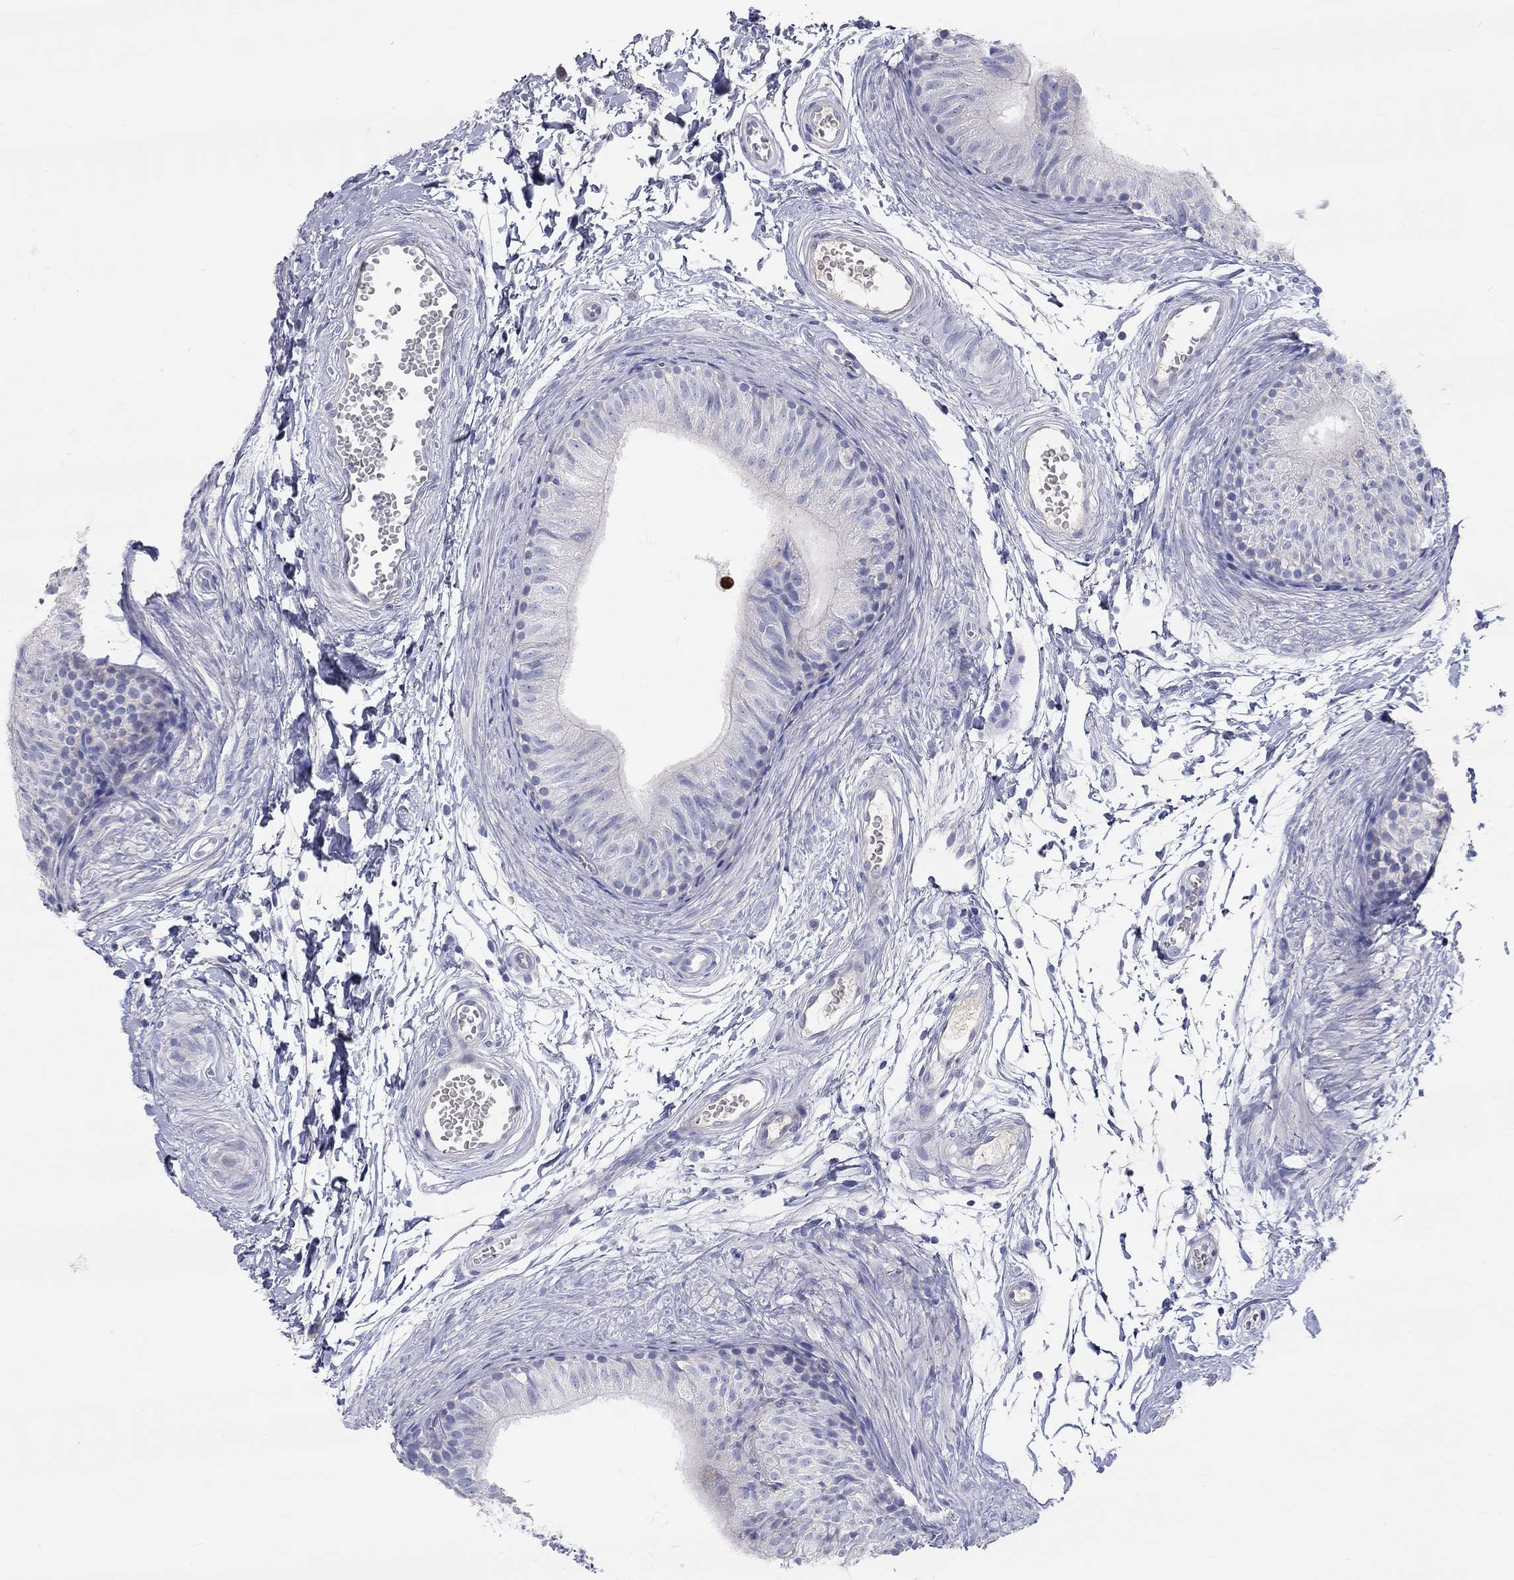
{"staining": {"intensity": "negative", "quantity": "none", "location": "none"}, "tissue": "epididymis", "cell_type": "Glandular cells", "image_type": "normal", "snomed": [{"axis": "morphology", "description": "Normal tissue, NOS"}, {"axis": "topography", "description": "Epididymis"}], "caption": "Glandular cells show no significant positivity in unremarkable epididymis. The staining is performed using DAB (3,3'-diaminobenzidine) brown chromogen with nuclei counter-stained in using hematoxylin.", "gene": "ST7L", "patient": {"sex": "male", "age": 22}}